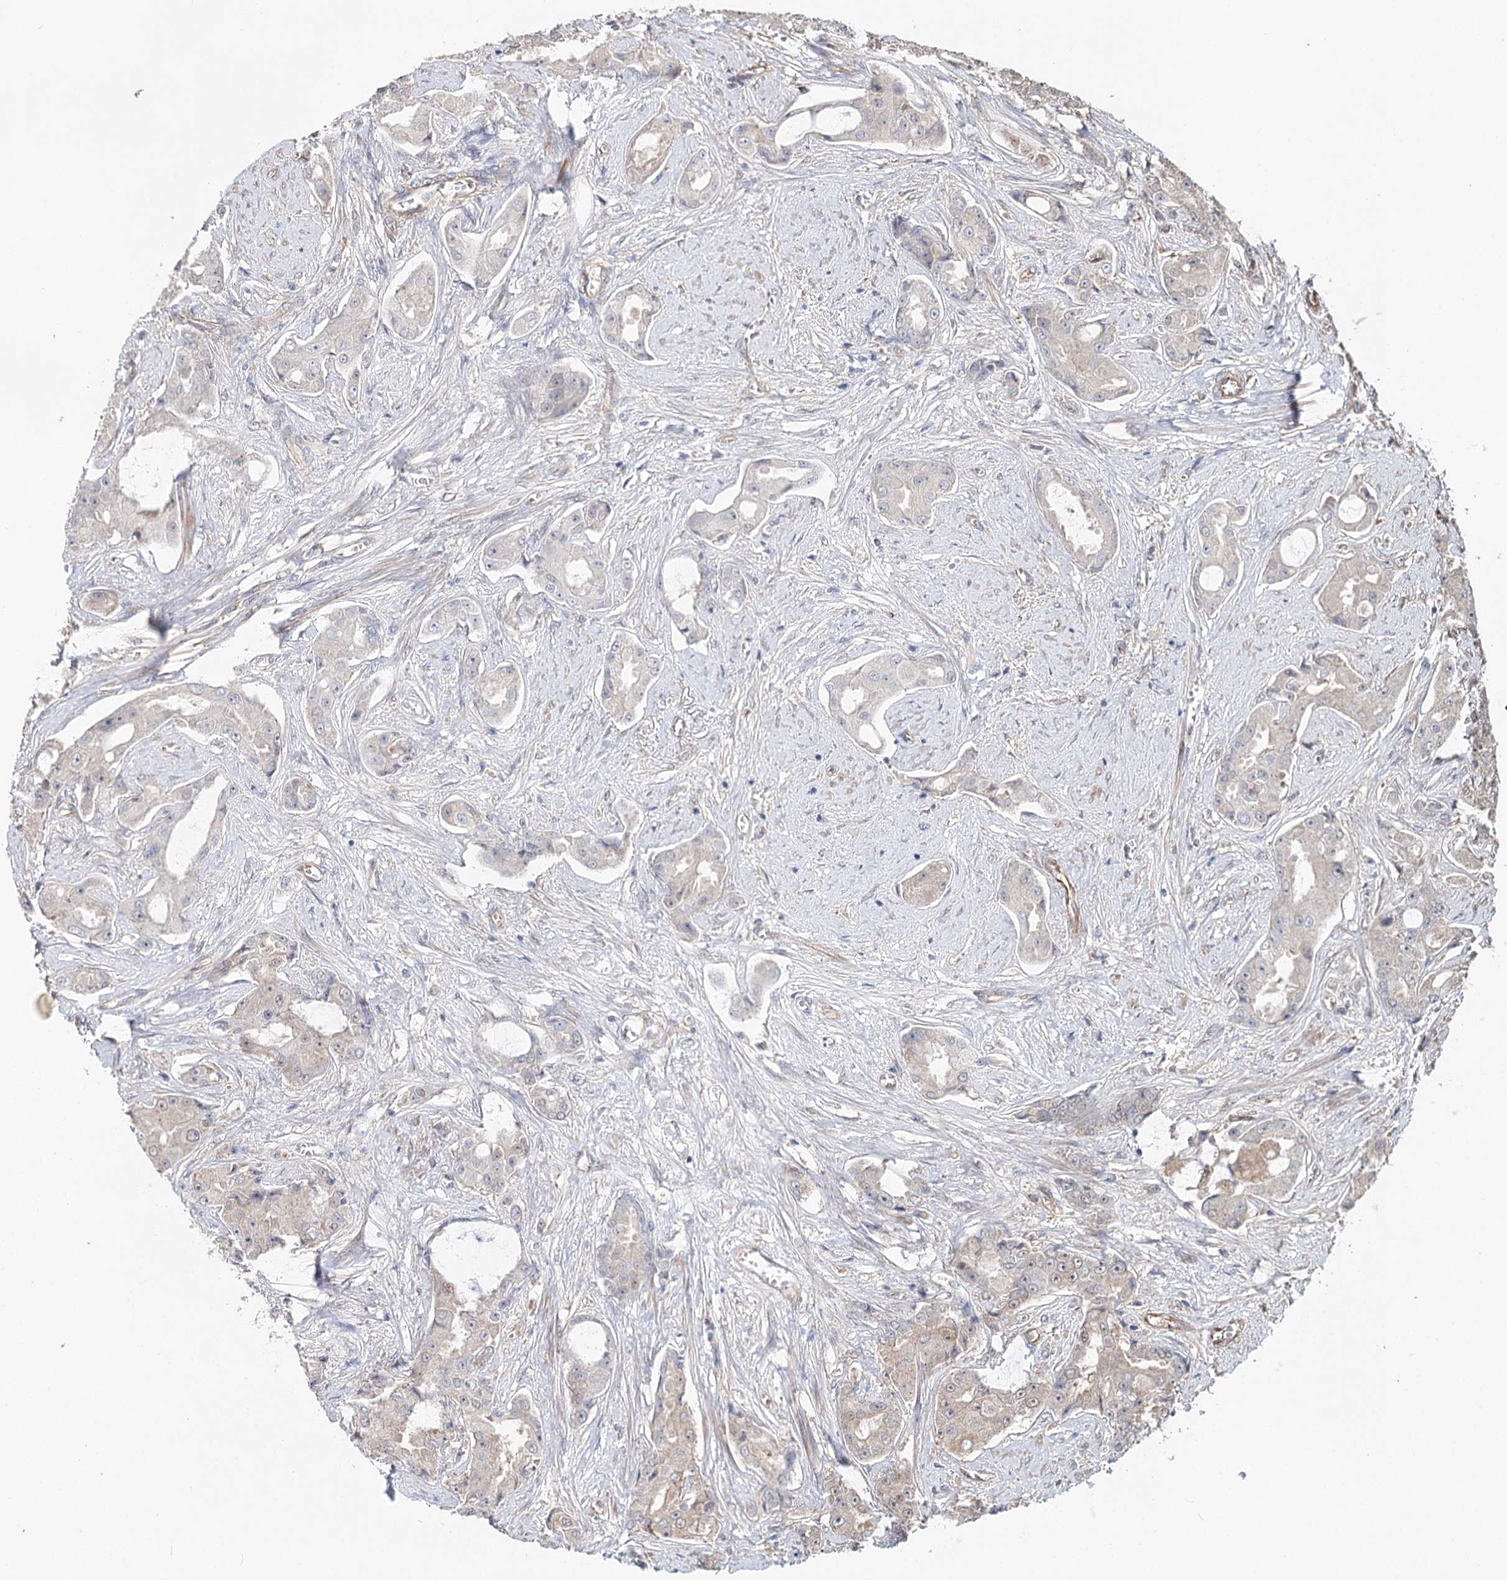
{"staining": {"intensity": "negative", "quantity": "none", "location": "none"}, "tissue": "prostate cancer", "cell_type": "Tumor cells", "image_type": "cancer", "snomed": [{"axis": "morphology", "description": "Adenocarcinoma, High grade"}, {"axis": "topography", "description": "Prostate"}], "caption": "Human high-grade adenocarcinoma (prostate) stained for a protein using immunohistochemistry (IHC) demonstrates no staining in tumor cells.", "gene": "SPART", "patient": {"sex": "male", "age": 73}}